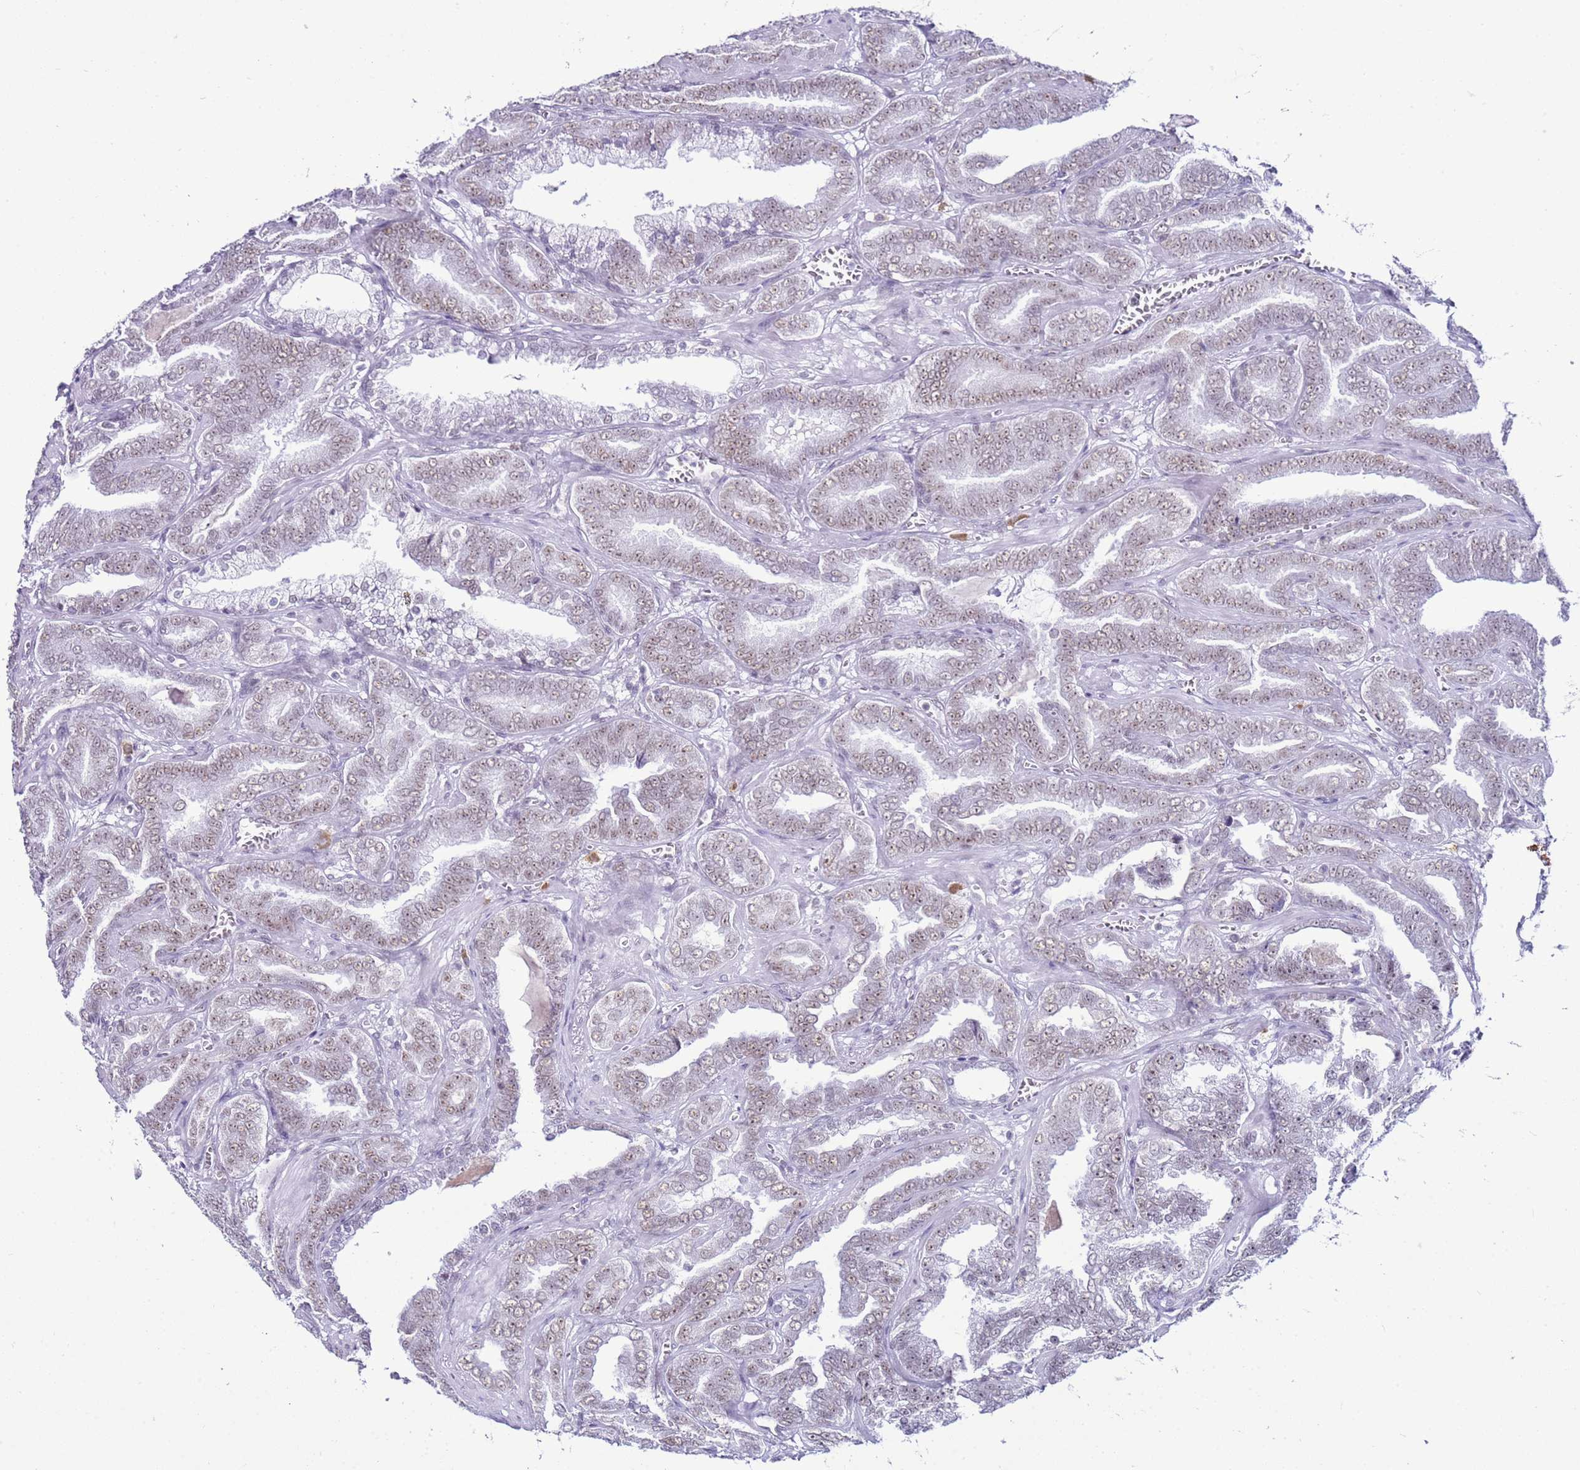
{"staining": {"intensity": "weak", "quantity": ">75%", "location": "nuclear"}, "tissue": "prostate cancer", "cell_type": "Tumor cells", "image_type": "cancer", "snomed": [{"axis": "morphology", "description": "Adenocarcinoma, High grade"}, {"axis": "topography", "description": "Prostate"}], "caption": "Immunohistochemistry (IHC) (DAB (3,3'-diaminobenzidine)) staining of human prostate cancer demonstrates weak nuclear protein expression in approximately >75% of tumor cells.", "gene": "DHX15", "patient": {"sex": "male", "age": 67}}